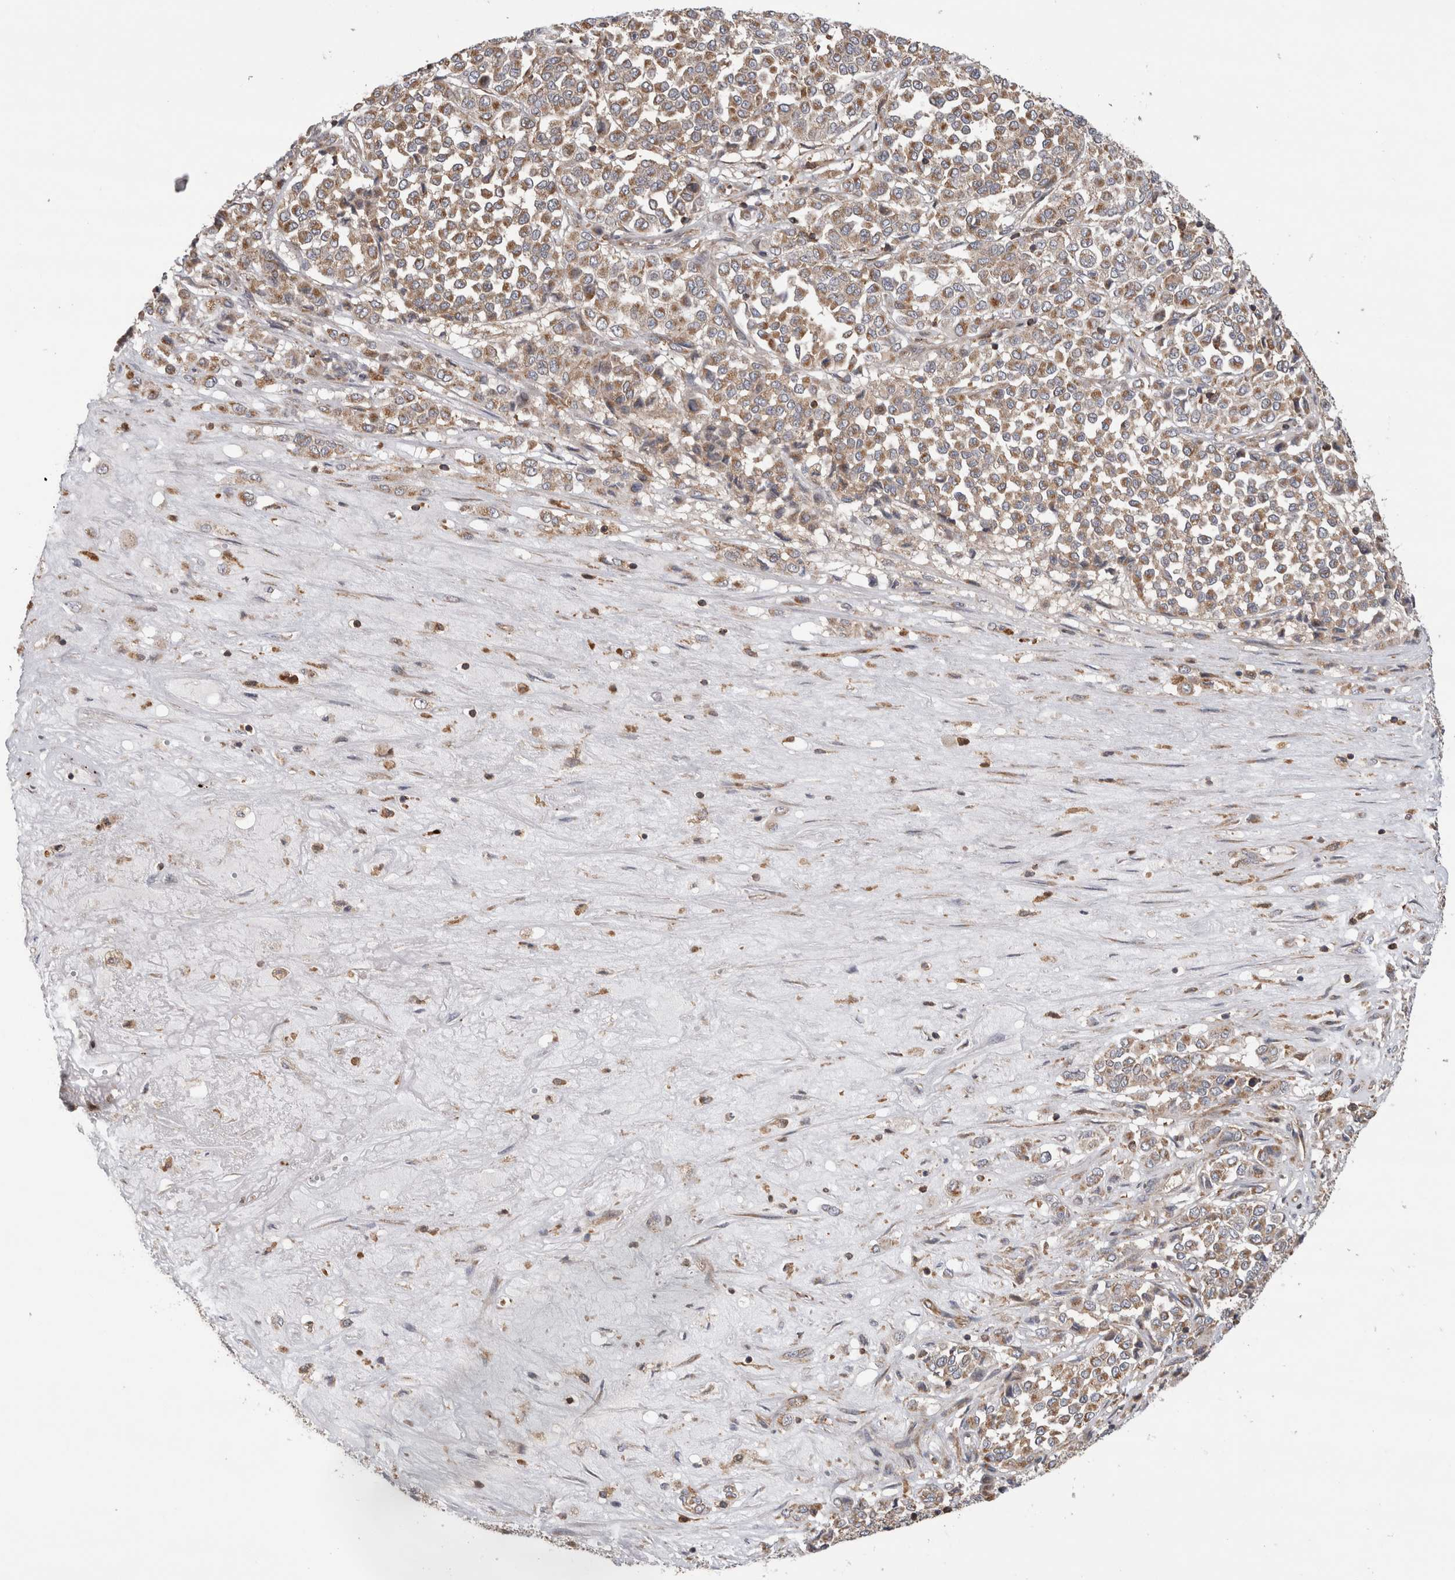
{"staining": {"intensity": "moderate", "quantity": ">75%", "location": "cytoplasmic/membranous"}, "tissue": "melanoma", "cell_type": "Tumor cells", "image_type": "cancer", "snomed": [{"axis": "morphology", "description": "Malignant melanoma, Metastatic site"}, {"axis": "topography", "description": "Pancreas"}], "caption": "Malignant melanoma (metastatic site) tissue reveals moderate cytoplasmic/membranous staining in approximately >75% of tumor cells, visualized by immunohistochemistry. (IHC, brightfield microscopy, high magnification).", "gene": "GRIK2", "patient": {"sex": "female", "age": 30}}